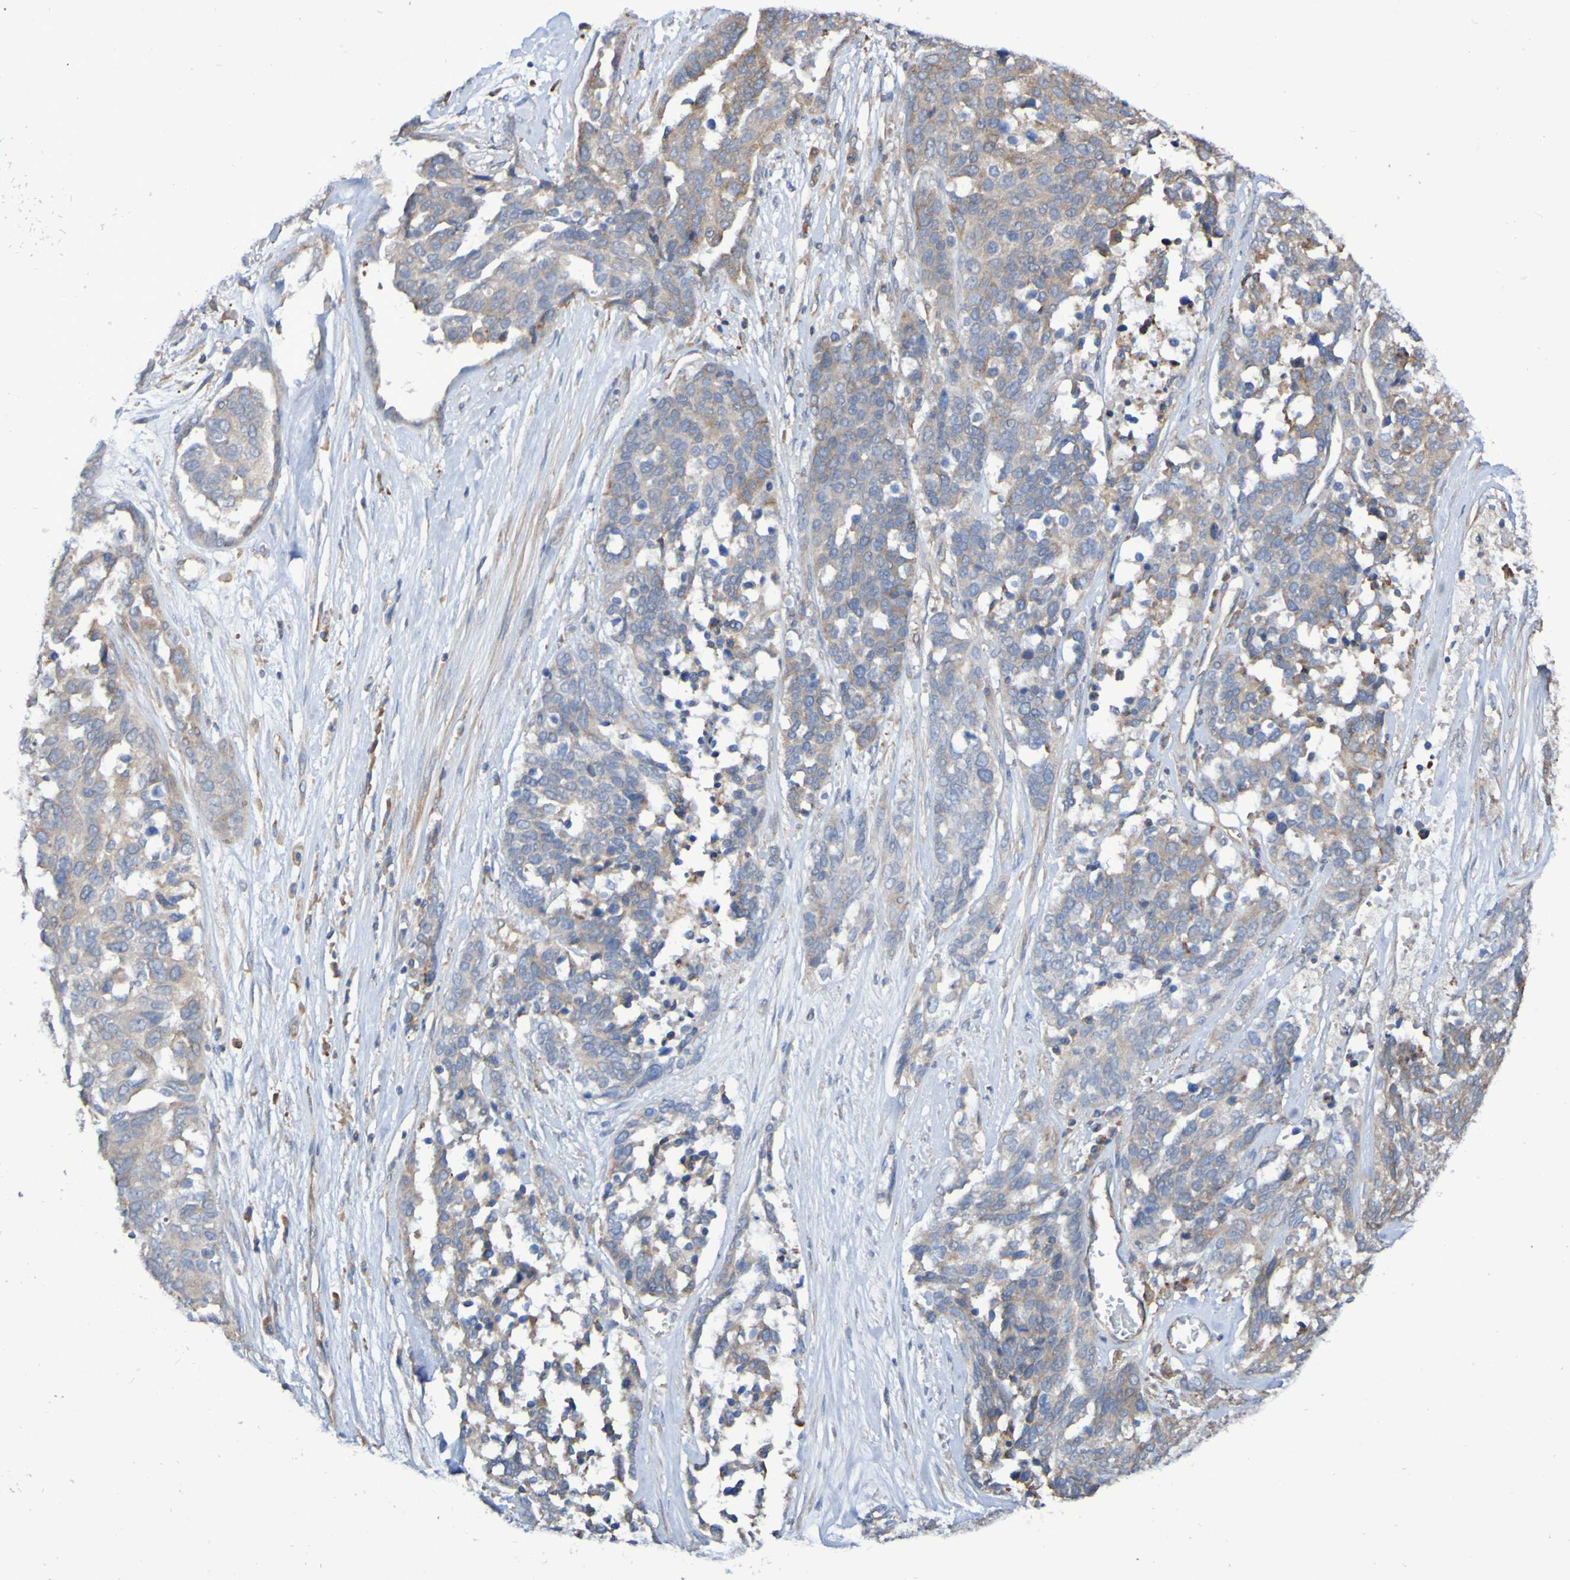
{"staining": {"intensity": "weak", "quantity": ">75%", "location": "cytoplasmic/membranous"}, "tissue": "ovarian cancer", "cell_type": "Tumor cells", "image_type": "cancer", "snomed": [{"axis": "morphology", "description": "Cystadenocarcinoma, serous, NOS"}, {"axis": "topography", "description": "Ovary"}], "caption": "Approximately >75% of tumor cells in human ovarian cancer exhibit weak cytoplasmic/membranous protein expression as visualized by brown immunohistochemical staining.", "gene": "SYNJ1", "patient": {"sex": "female", "age": 44}}